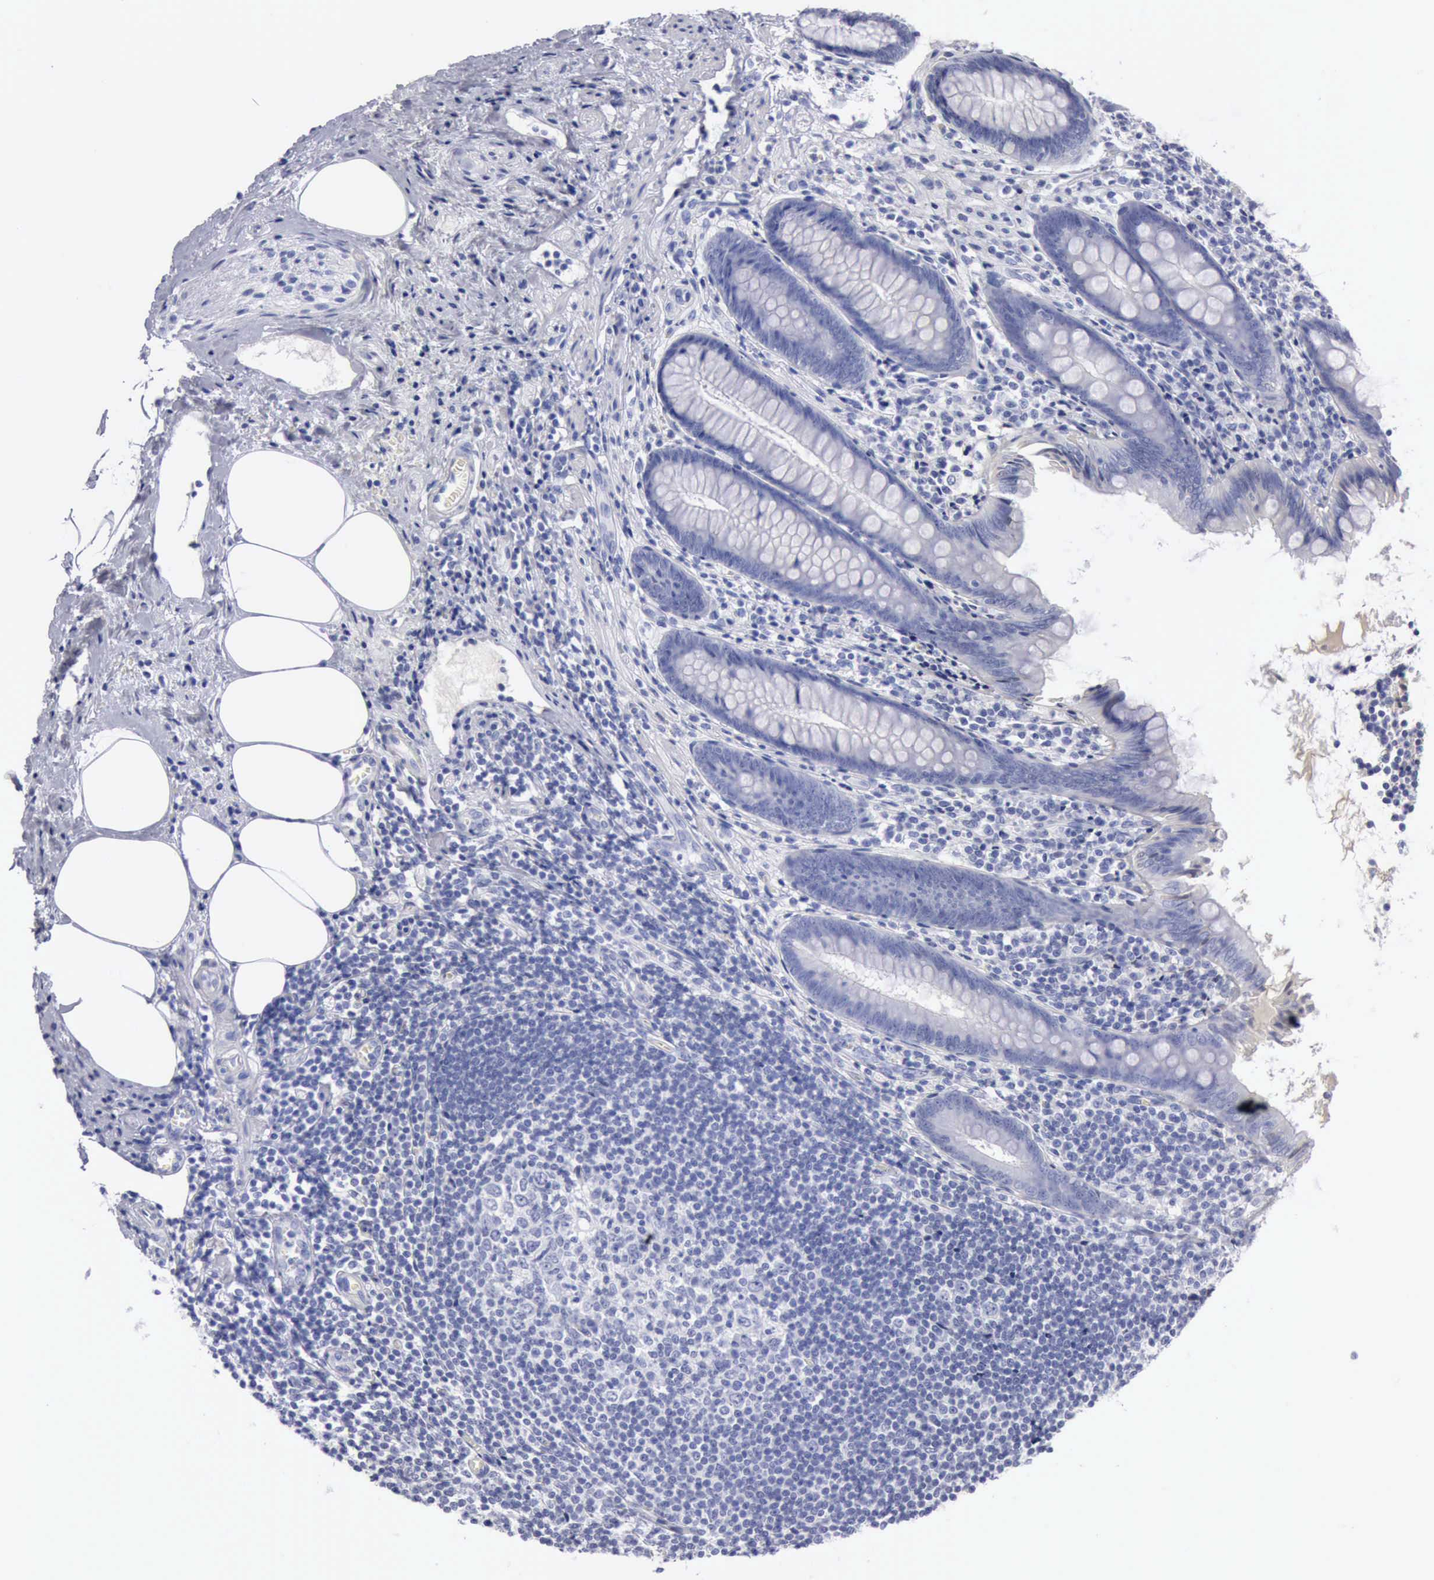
{"staining": {"intensity": "negative", "quantity": "none", "location": "none"}, "tissue": "appendix", "cell_type": "Glandular cells", "image_type": "normal", "snomed": [{"axis": "morphology", "description": "Normal tissue, NOS"}, {"axis": "topography", "description": "Appendix"}], "caption": "Photomicrograph shows no protein staining in glandular cells of benign appendix. (Immunohistochemistry (ihc), brightfield microscopy, high magnification).", "gene": "CYP19A1", "patient": {"sex": "female", "age": 36}}